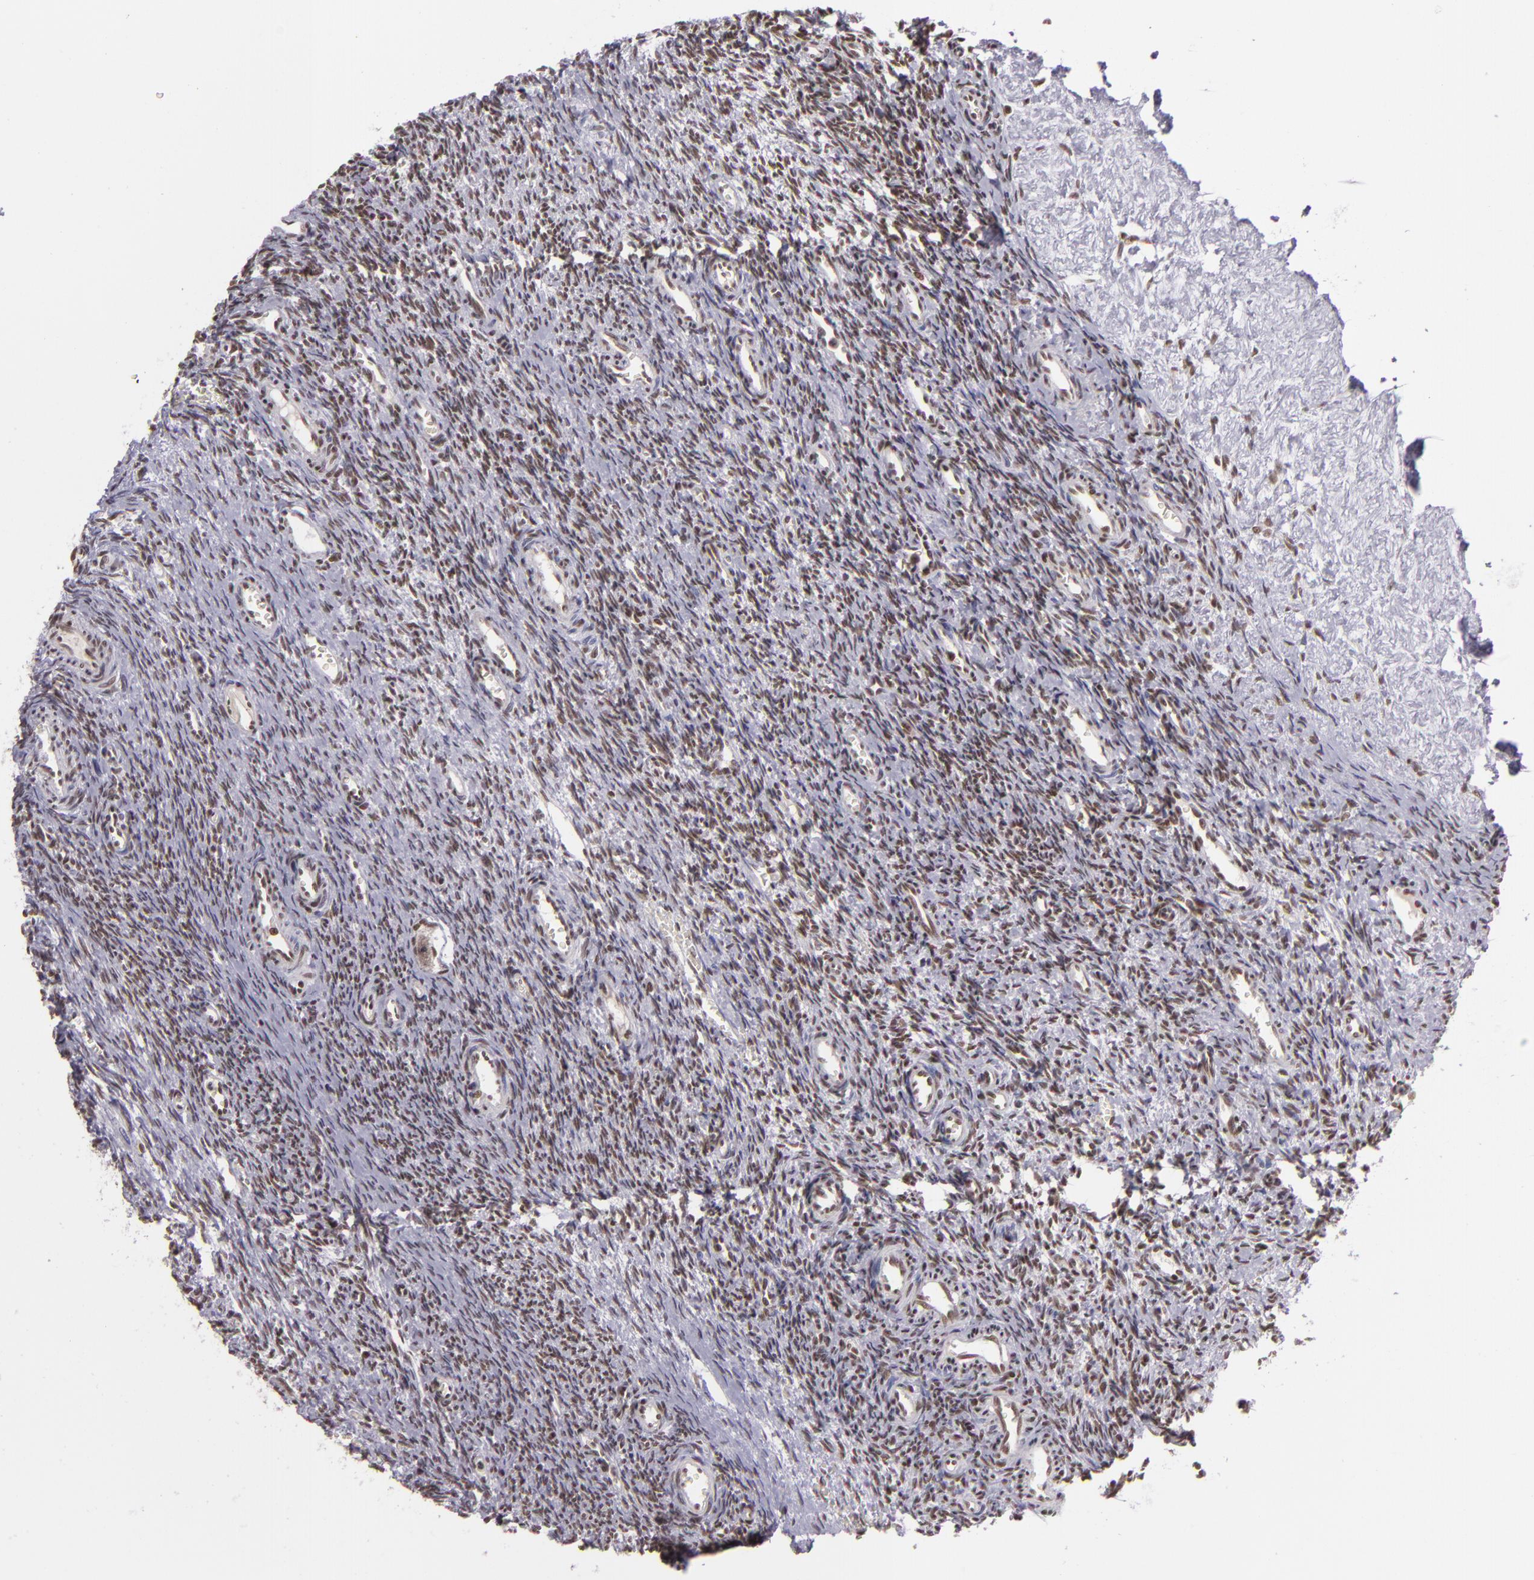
{"staining": {"intensity": "weak", "quantity": ">75%", "location": "nuclear"}, "tissue": "ovary", "cell_type": "Ovarian stroma cells", "image_type": "normal", "snomed": [{"axis": "morphology", "description": "Normal tissue, NOS"}, {"axis": "topography", "description": "Ovary"}], "caption": "Ovary stained for a protein displays weak nuclear positivity in ovarian stroma cells. (IHC, brightfield microscopy, high magnification).", "gene": "ZFX", "patient": {"sex": "female", "age": 39}}